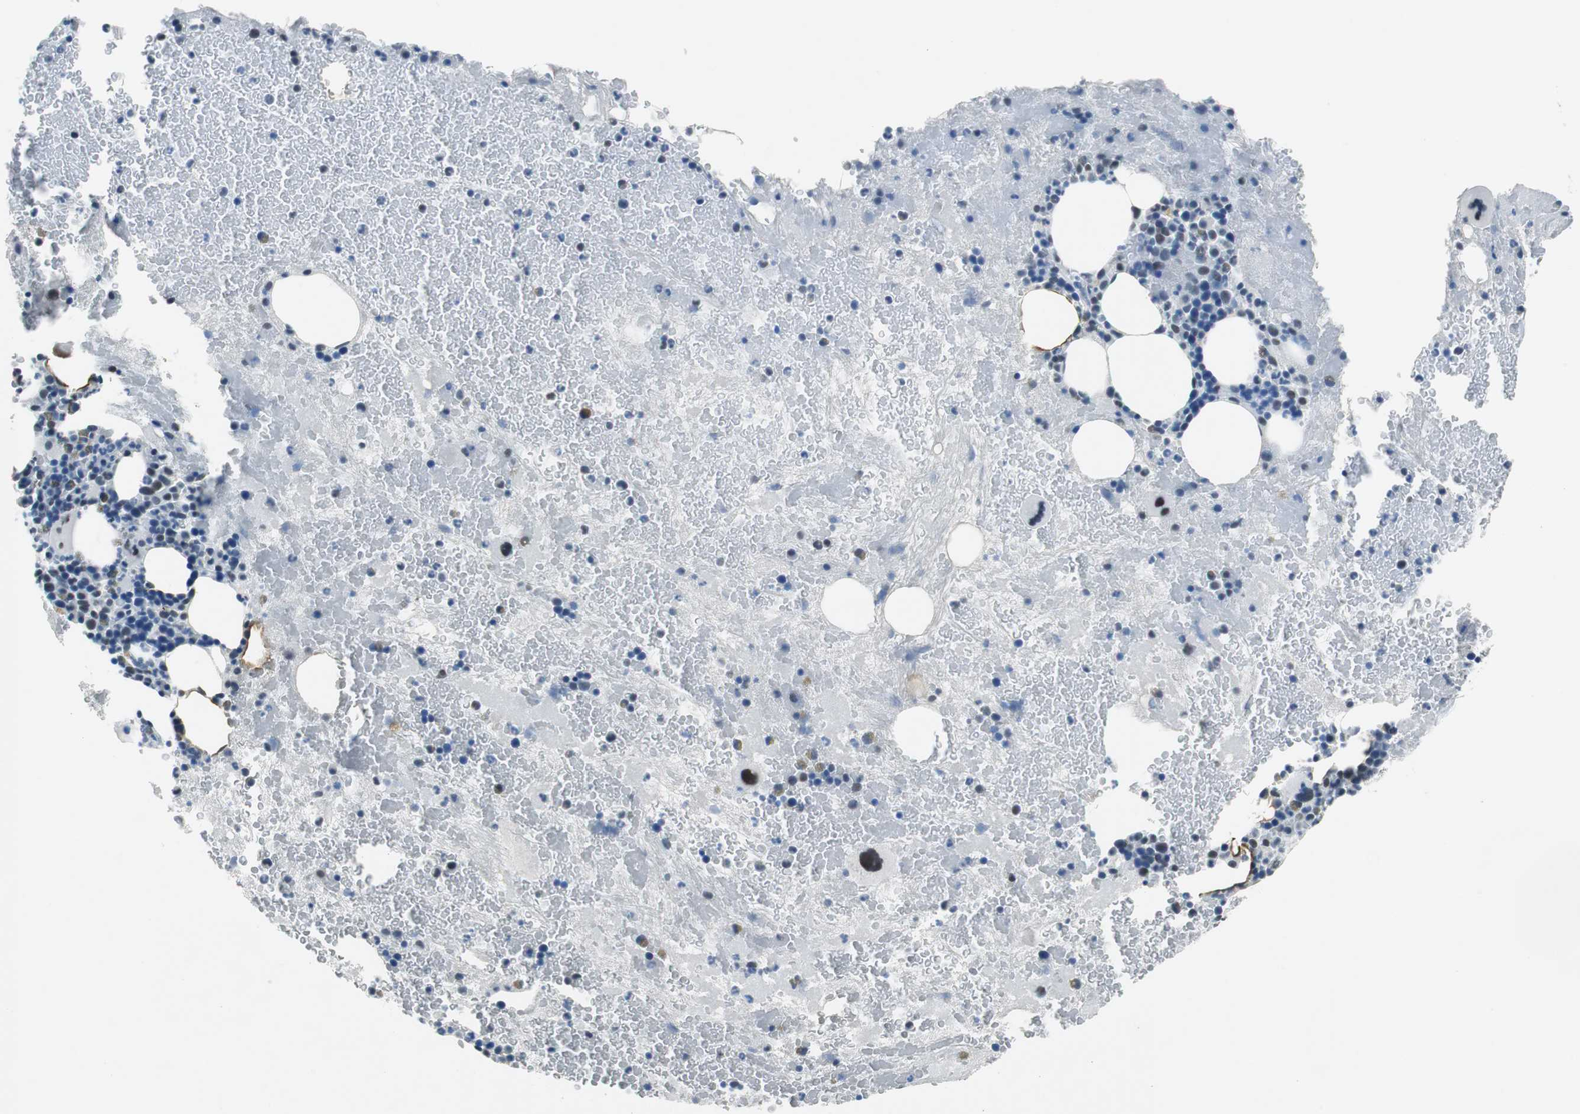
{"staining": {"intensity": "weak", "quantity": "<25%", "location": "nuclear"}, "tissue": "bone marrow", "cell_type": "Hematopoietic cells", "image_type": "normal", "snomed": [{"axis": "morphology", "description": "Normal tissue, NOS"}, {"axis": "topography", "description": "Bone marrow"}], "caption": "Histopathology image shows no protein positivity in hematopoietic cells of normal bone marrow. Brightfield microscopy of immunohistochemistry stained with DAB (3,3'-diaminobenzidine) (brown) and hematoxylin (blue), captured at high magnification.", "gene": "HDAC3", "patient": {"sex": "male", "age": 76}}